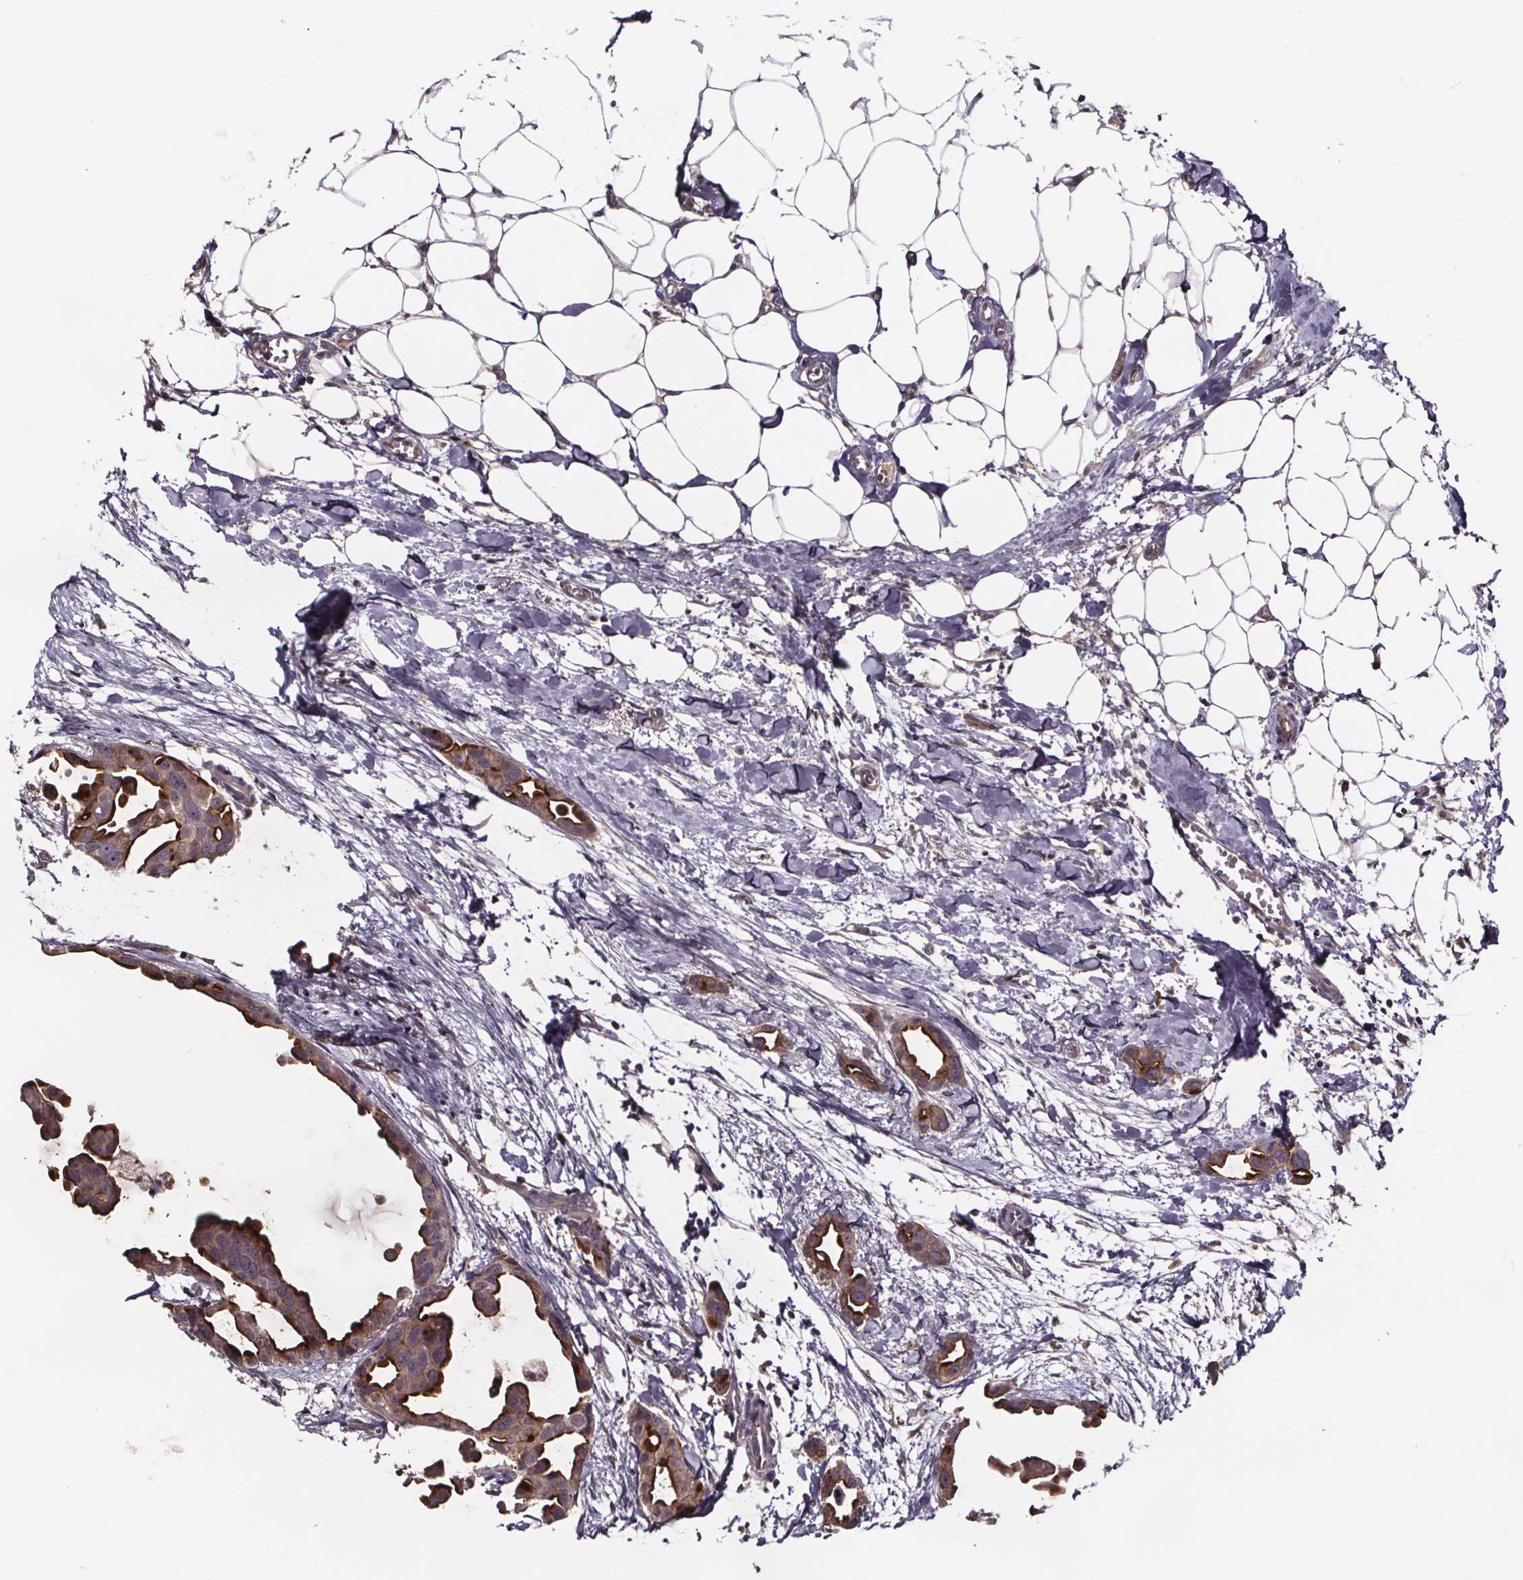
{"staining": {"intensity": "strong", "quantity": "25%-75%", "location": "cytoplasmic/membranous"}, "tissue": "breast cancer", "cell_type": "Tumor cells", "image_type": "cancer", "snomed": [{"axis": "morphology", "description": "Duct carcinoma"}, {"axis": "topography", "description": "Breast"}], "caption": "About 25%-75% of tumor cells in breast cancer exhibit strong cytoplasmic/membranous protein positivity as visualized by brown immunohistochemical staining.", "gene": "SMIM1", "patient": {"sex": "female", "age": 38}}